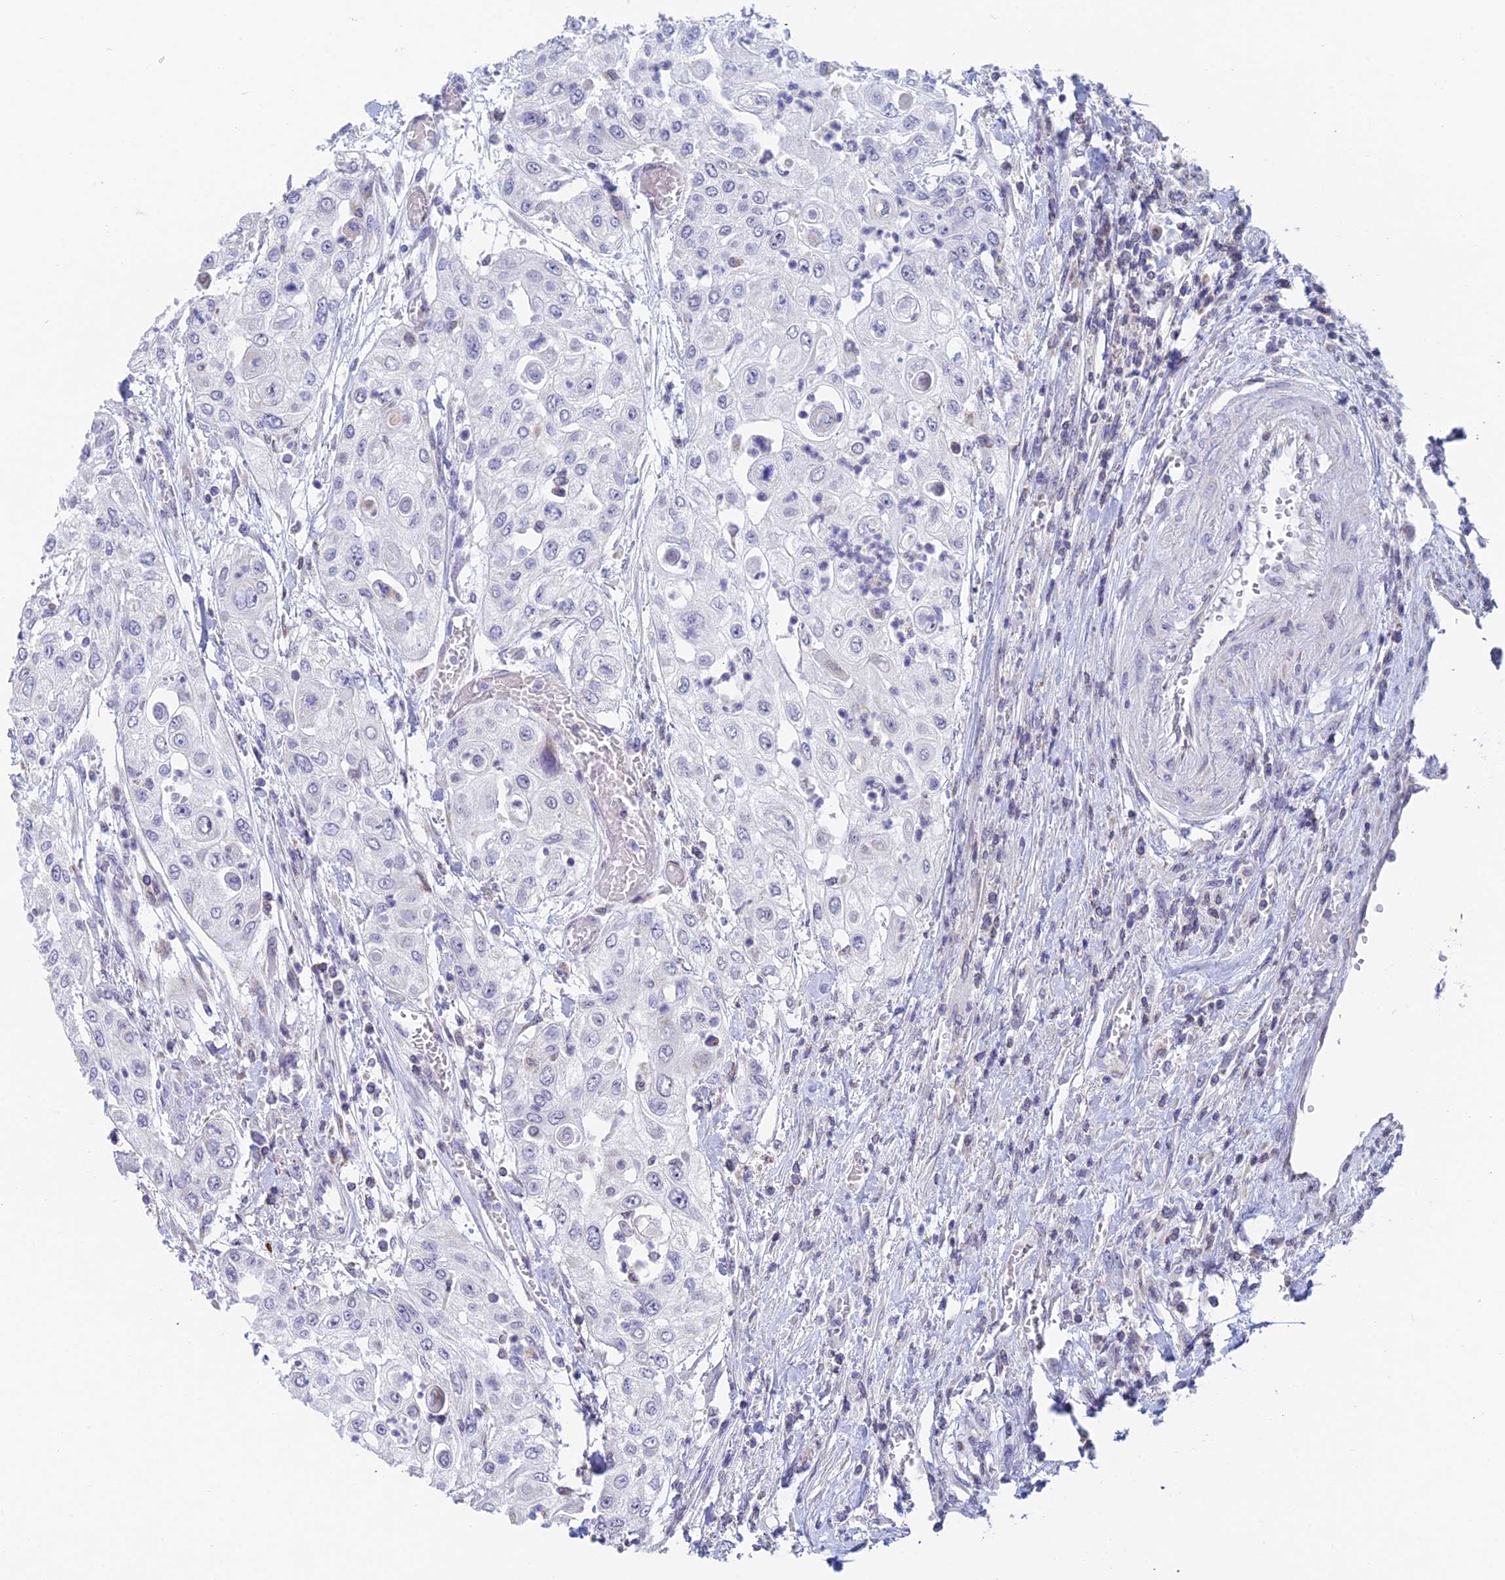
{"staining": {"intensity": "negative", "quantity": "none", "location": "none"}, "tissue": "urothelial cancer", "cell_type": "Tumor cells", "image_type": "cancer", "snomed": [{"axis": "morphology", "description": "Urothelial carcinoma, High grade"}, {"axis": "topography", "description": "Urinary bladder"}], "caption": "This is an immunohistochemistry (IHC) photomicrograph of human urothelial cancer. There is no expression in tumor cells.", "gene": "REXO5", "patient": {"sex": "female", "age": 79}}